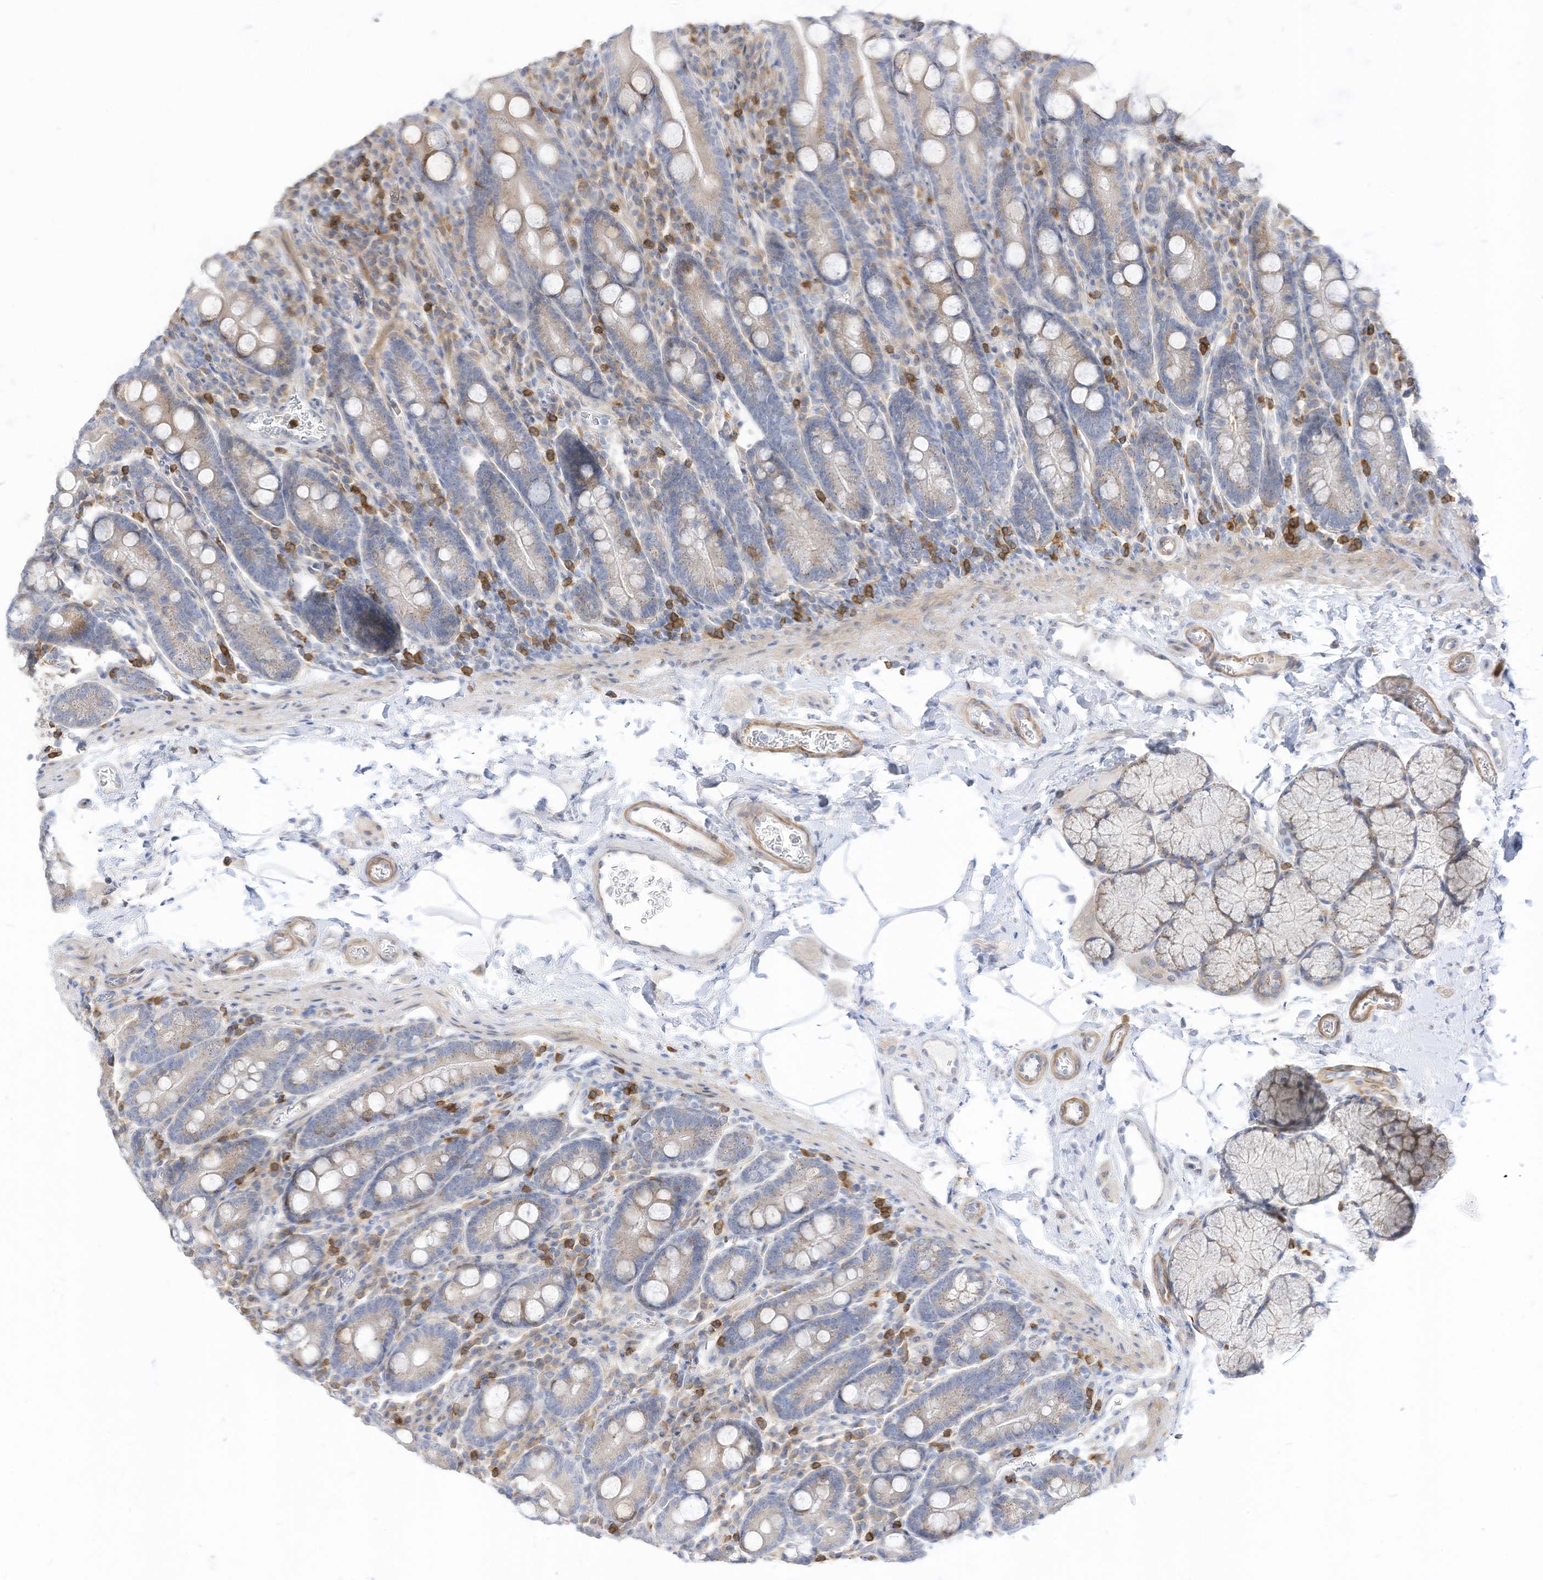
{"staining": {"intensity": "weak", "quantity": "25%-75%", "location": "cytoplasmic/membranous"}, "tissue": "duodenum", "cell_type": "Glandular cells", "image_type": "normal", "snomed": [{"axis": "morphology", "description": "Normal tissue, NOS"}, {"axis": "topography", "description": "Duodenum"}], "caption": "Weak cytoplasmic/membranous expression for a protein is seen in approximately 25%-75% of glandular cells of benign duodenum using IHC.", "gene": "ATP13A1", "patient": {"sex": "male", "age": 35}}